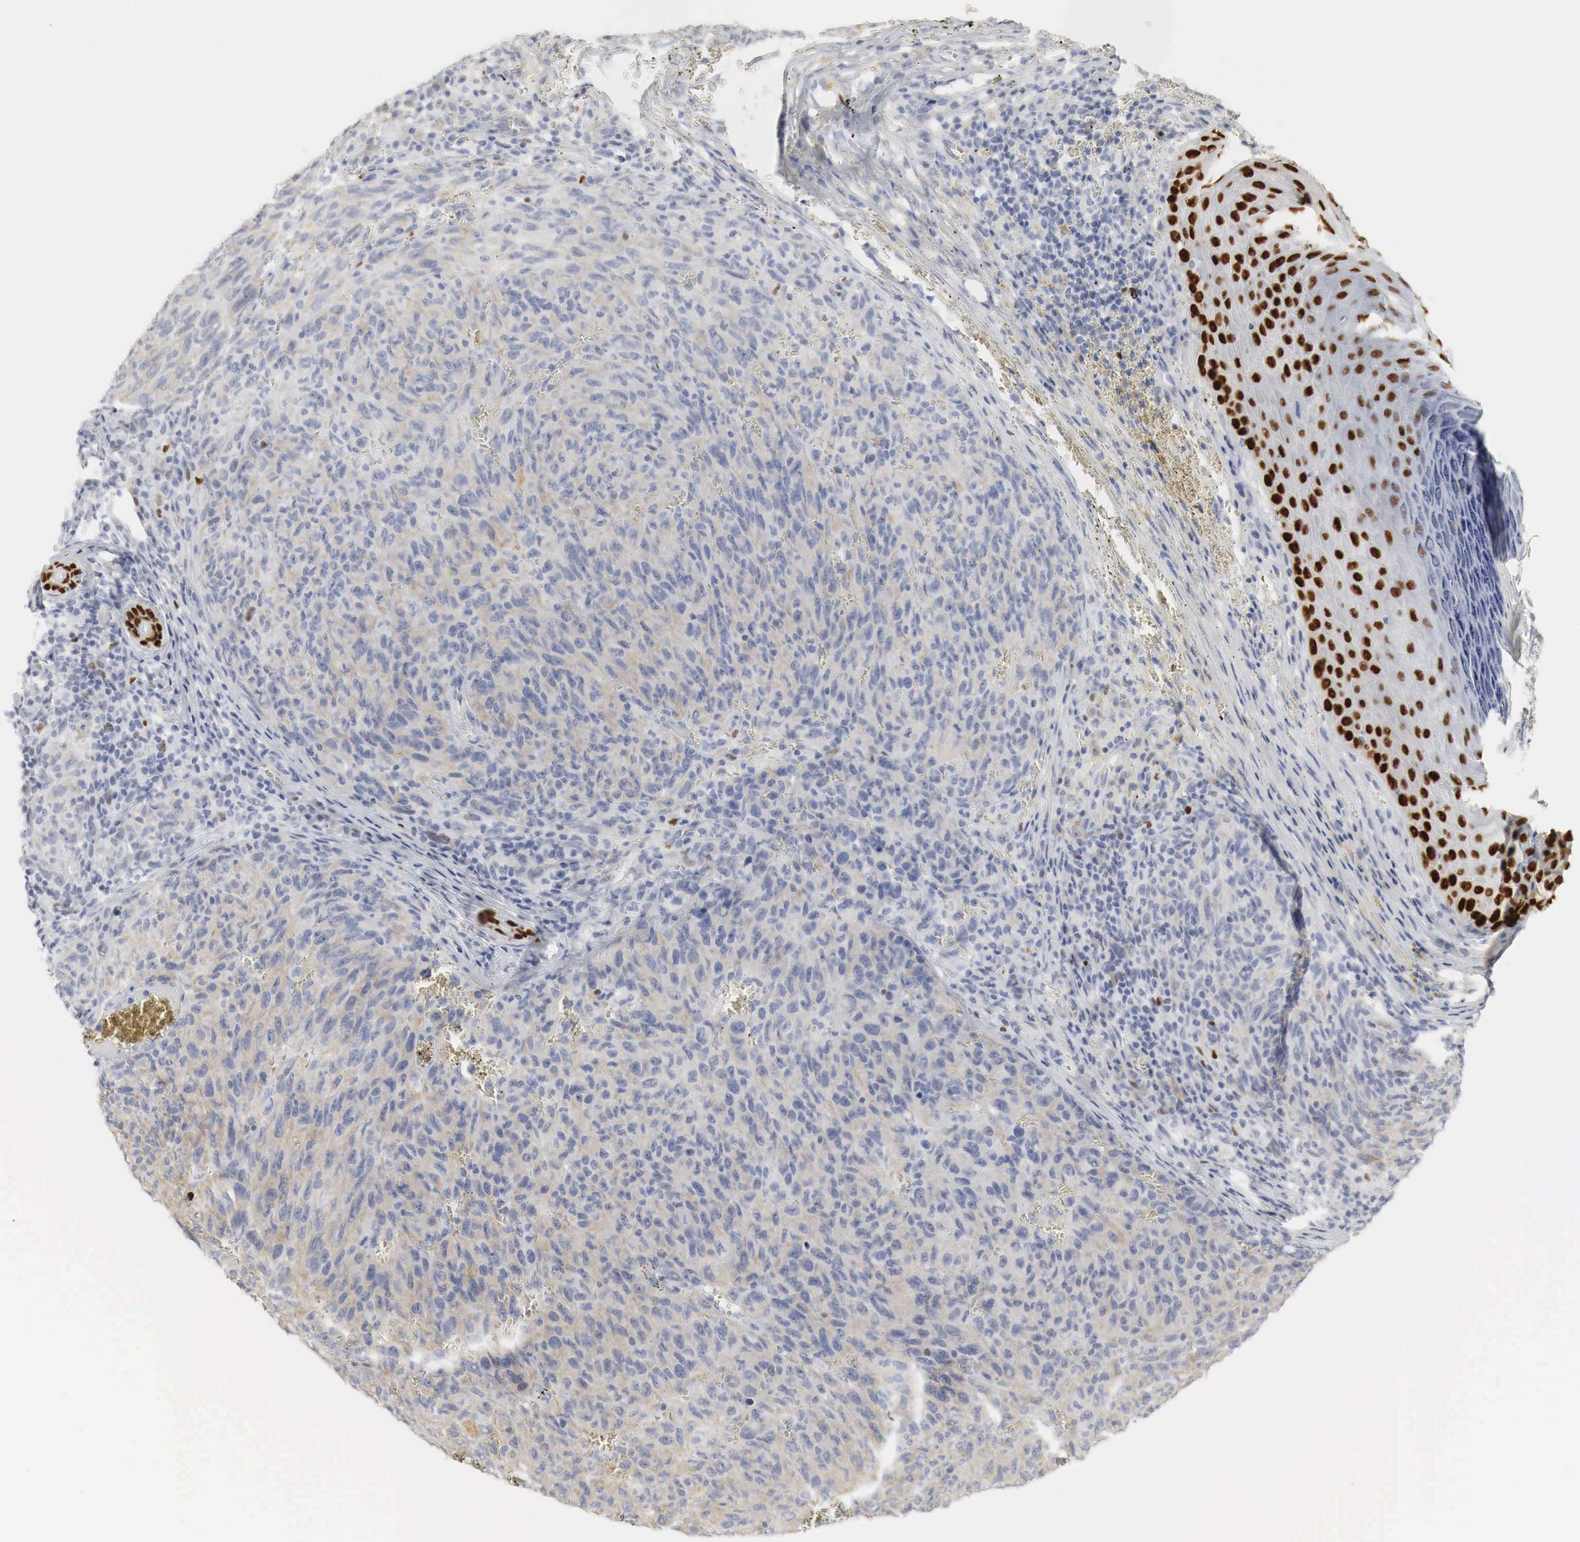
{"staining": {"intensity": "weak", "quantity": "25%-75%", "location": "cytoplasmic/membranous"}, "tissue": "melanoma", "cell_type": "Tumor cells", "image_type": "cancer", "snomed": [{"axis": "morphology", "description": "Malignant melanoma, NOS"}, {"axis": "topography", "description": "Skin"}], "caption": "An immunohistochemistry micrograph of neoplastic tissue is shown. Protein staining in brown shows weak cytoplasmic/membranous positivity in malignant melanoma within tumor cells.", "gene": "TP63", "patient": {"sex": "male", "age": 76}}